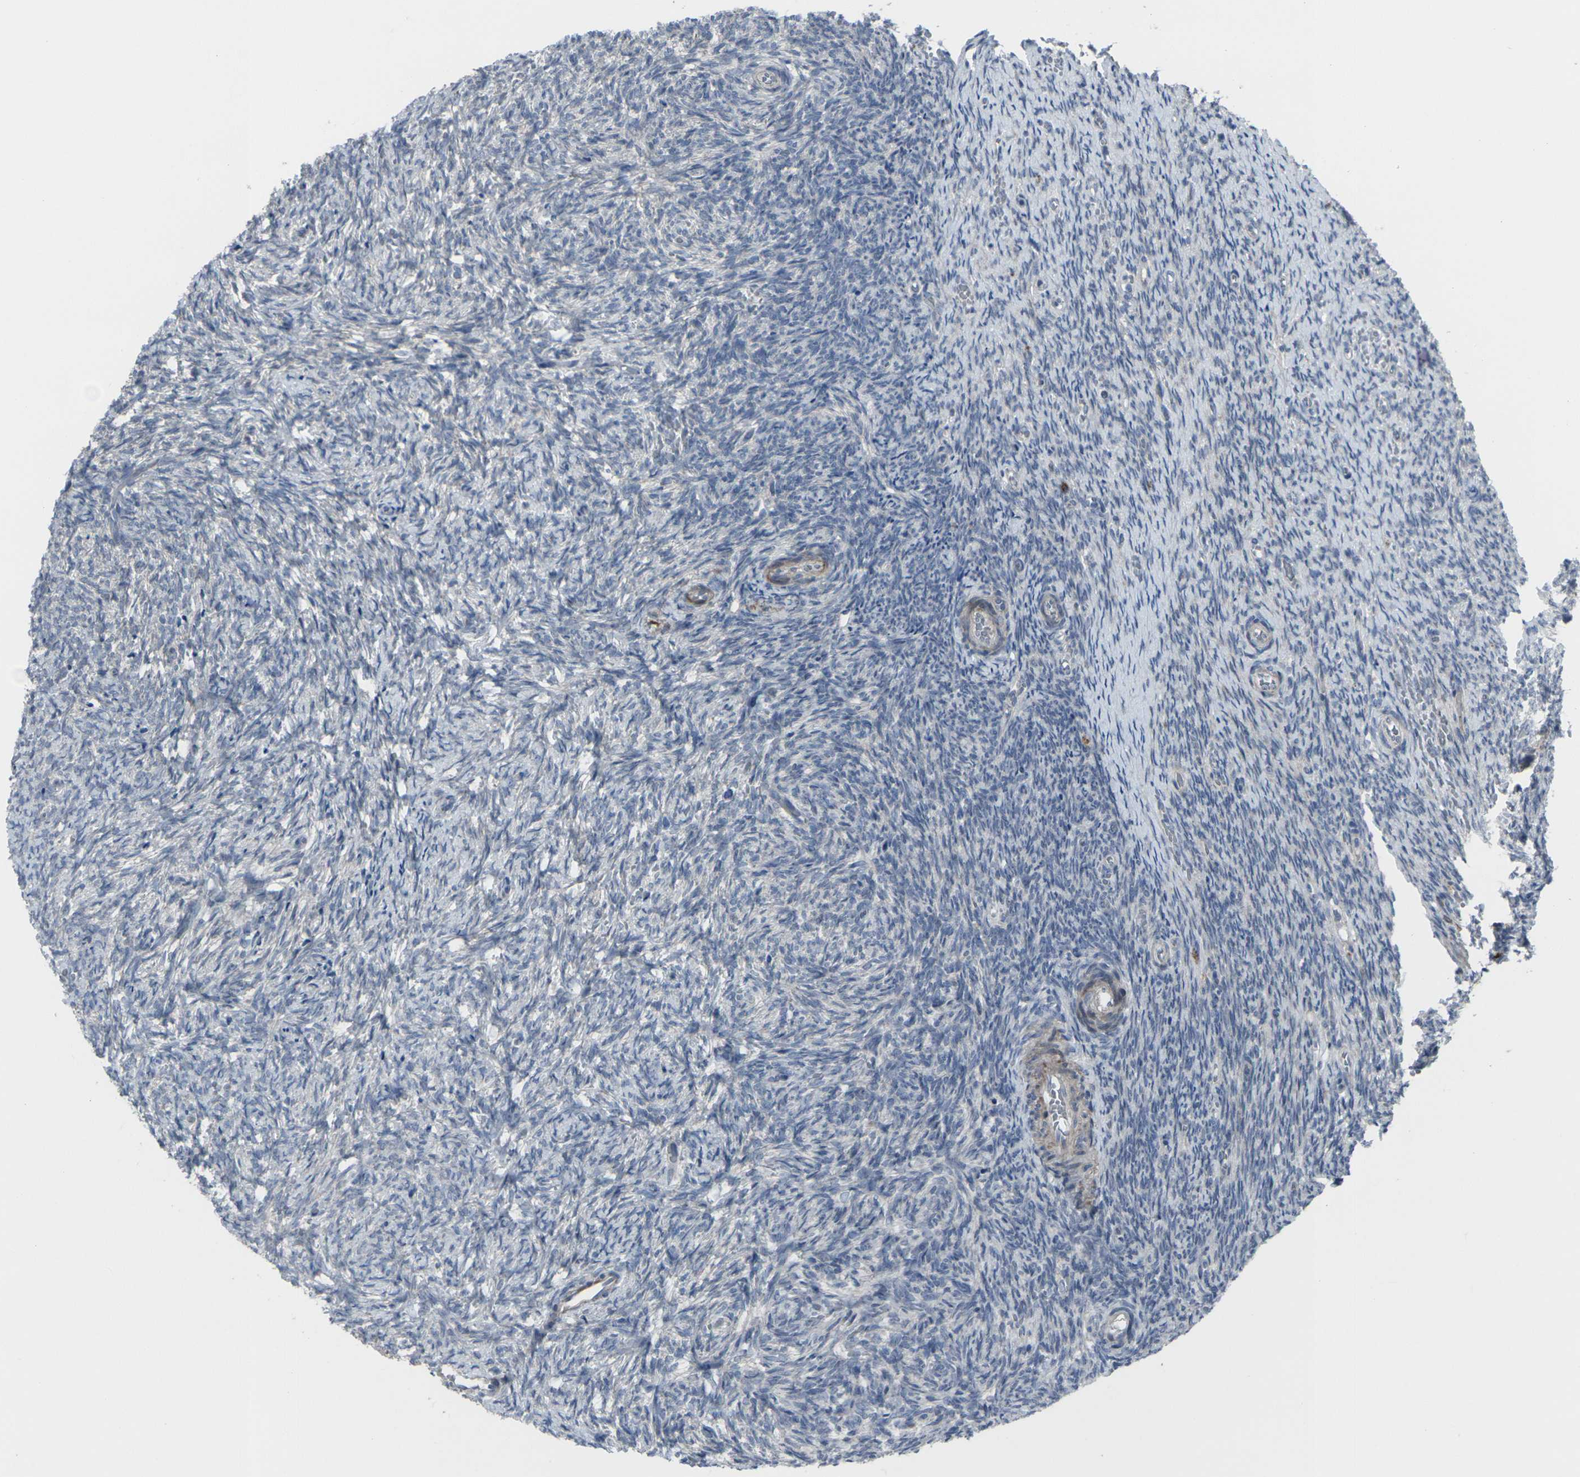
{"staining": {"intensity": "strong", "quantity": "<25%", "location": "cytoplasmic/membranous"}, "tissue": "ovary", "cell_type": "Ovarian stroma cells", "image_type": "normal", "snomed": [{"axis": "morphology", "description": "Normal tissue, NOS"}, {"axis": "topography", "description": "Ovary"}], "caption": "Approximately <25% of ovarian stroma cells in normal human ovary demonstrate strong cytoplasmic/membranous protein expression as visualized by brown immunohistochemical staining.", "gene": "CCR10", "patient": {"sex": "female", "age": 41}}